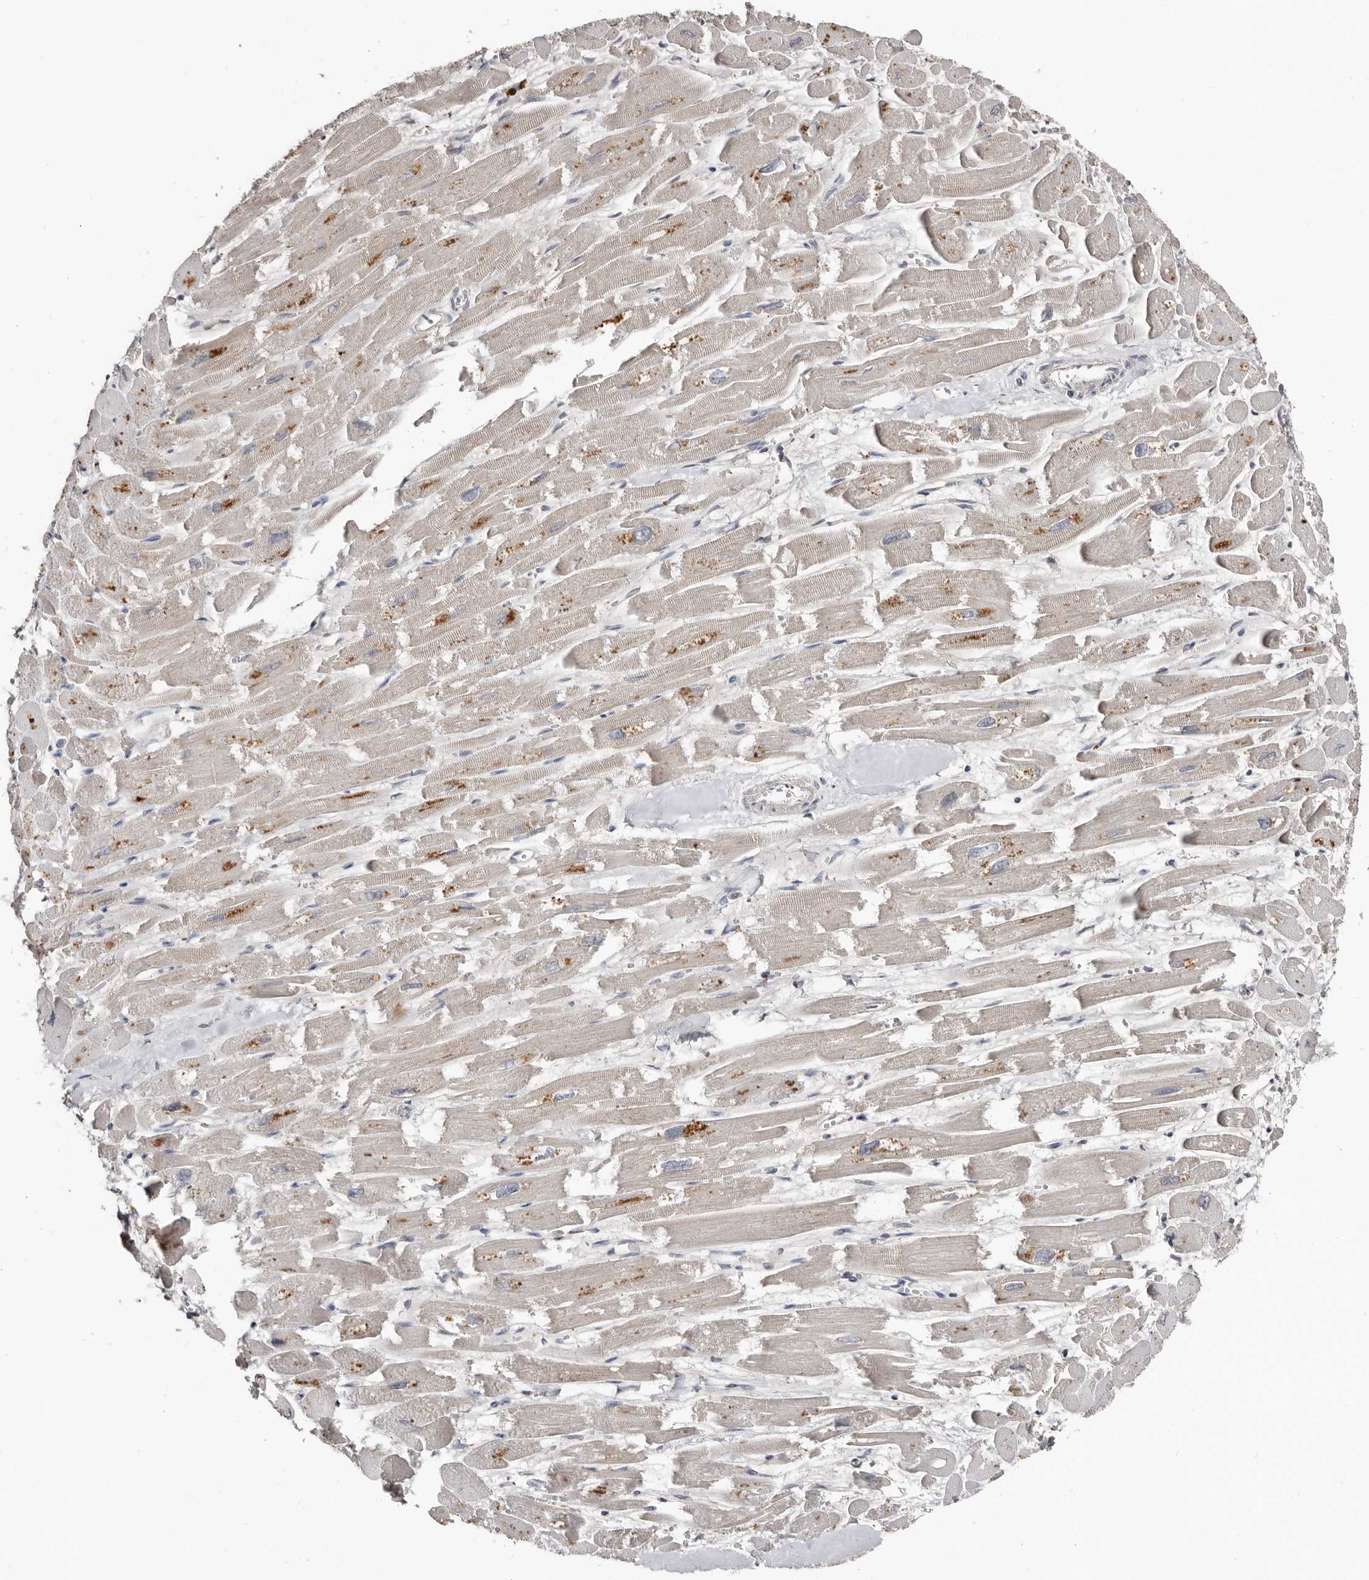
{"staining": {"intensity": "moderate", "quantity": "<25%", "location": "cytoplasmic/membranous"}, "tissue": "heart muscle", "cell_type": "Cardiomyocytes", "image_type": "normal", "snomed": [{"axis": "morphology", "description": "Normal tissue, NOS"}, {"axis": "topography", "description": "Heart"}], "caption": "Protein staining of normal heart muscle exhibits moderate cytoplasmic/membranous expression in approximately <25% of cardiomyocytes.", "gene": "SLC39A2", "patient": {"sex": "male", "age": 54}}